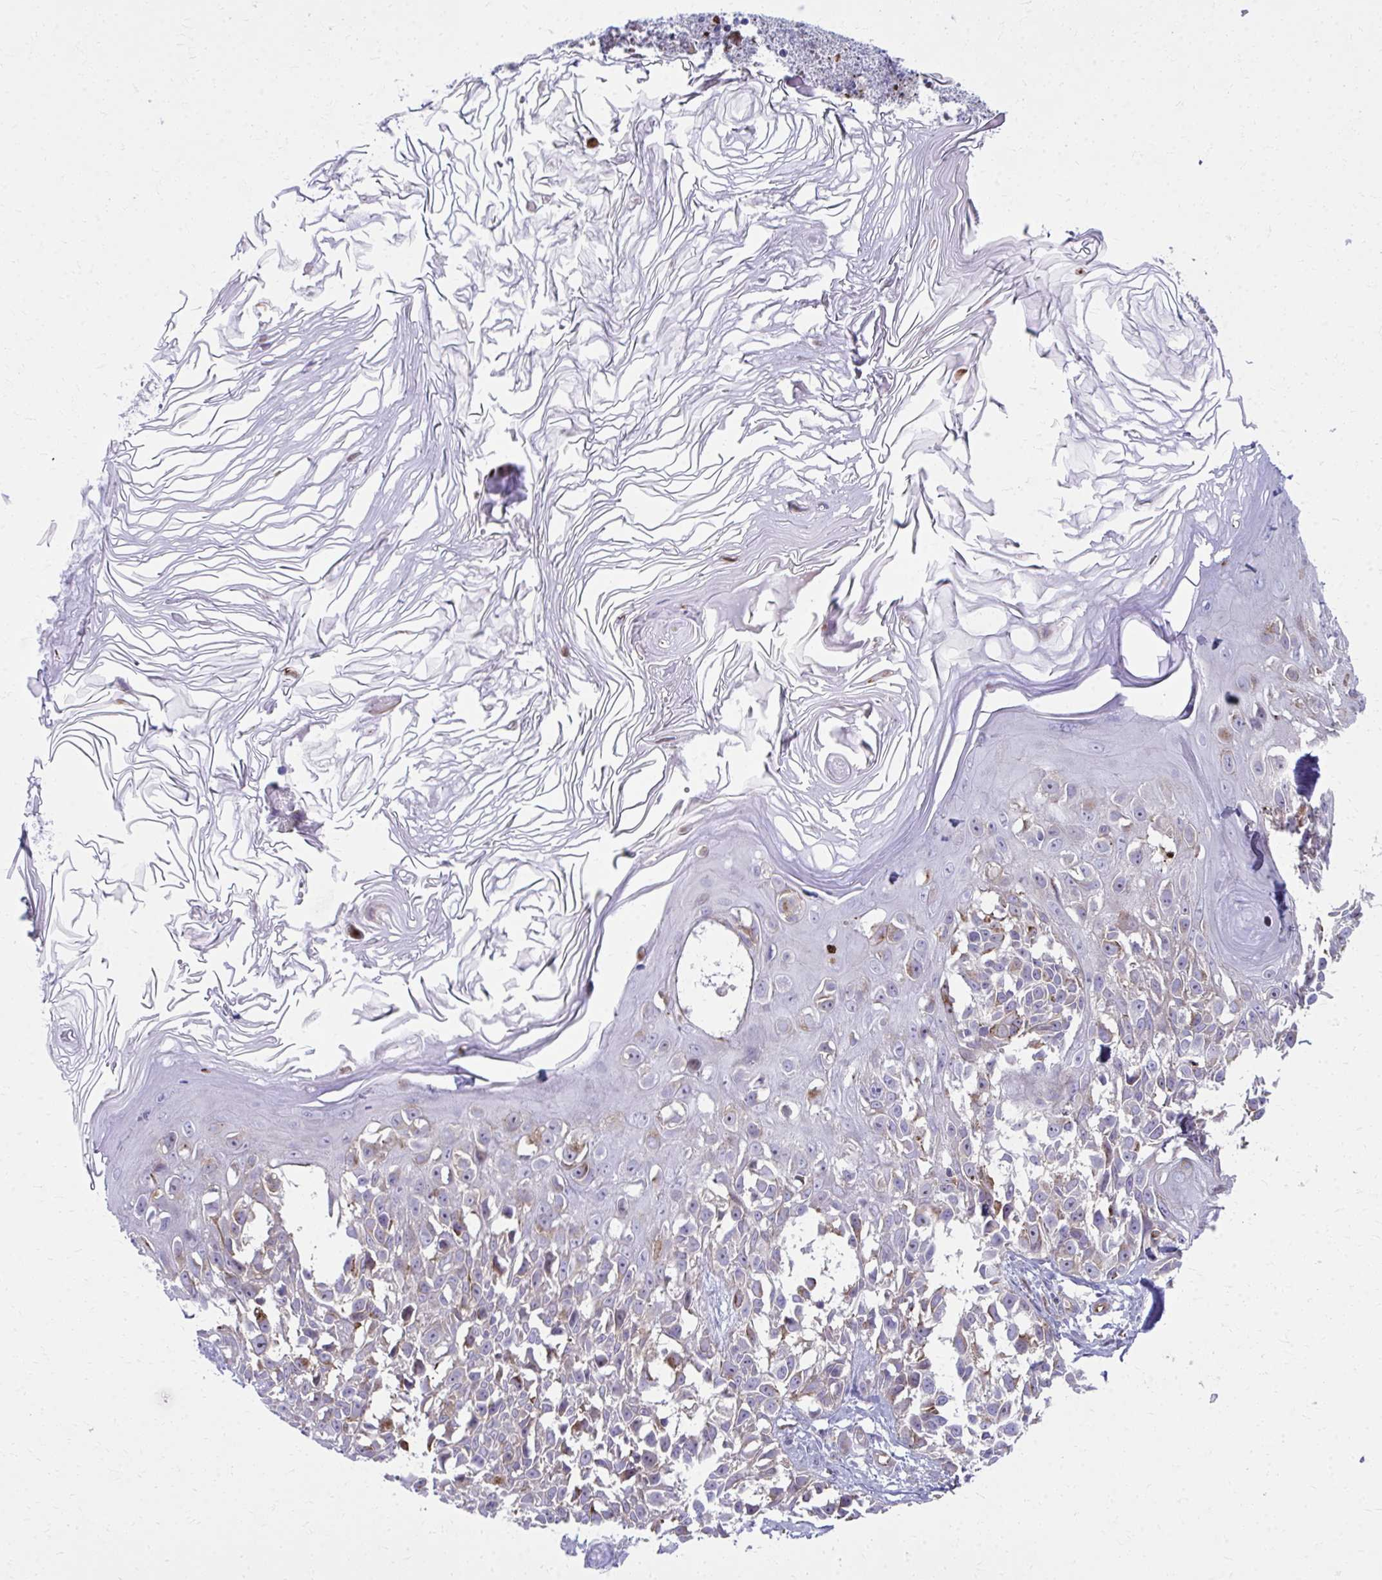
{"staining": {"intensity": "weak", "quantity": "25%-75%", "location": "cytoplasmic/membranous"}, "tissue": "melanoma", "cell_type": "Tumor cells", "image_type": "cancer", "snomed": [{"axis": "morphology", "description": "Malignant melanoma, NOS"}, {"axis": "topography", "description": "Skin"}], "caption": "Weak cytoplasmic/membranous positivity for a protein is identified in about 25%-75% of tumor cells of malignant melanoma using immunohistochemistry.", "gene": "LRRC4B", "patient": {"sex": "male", "age": 73}}